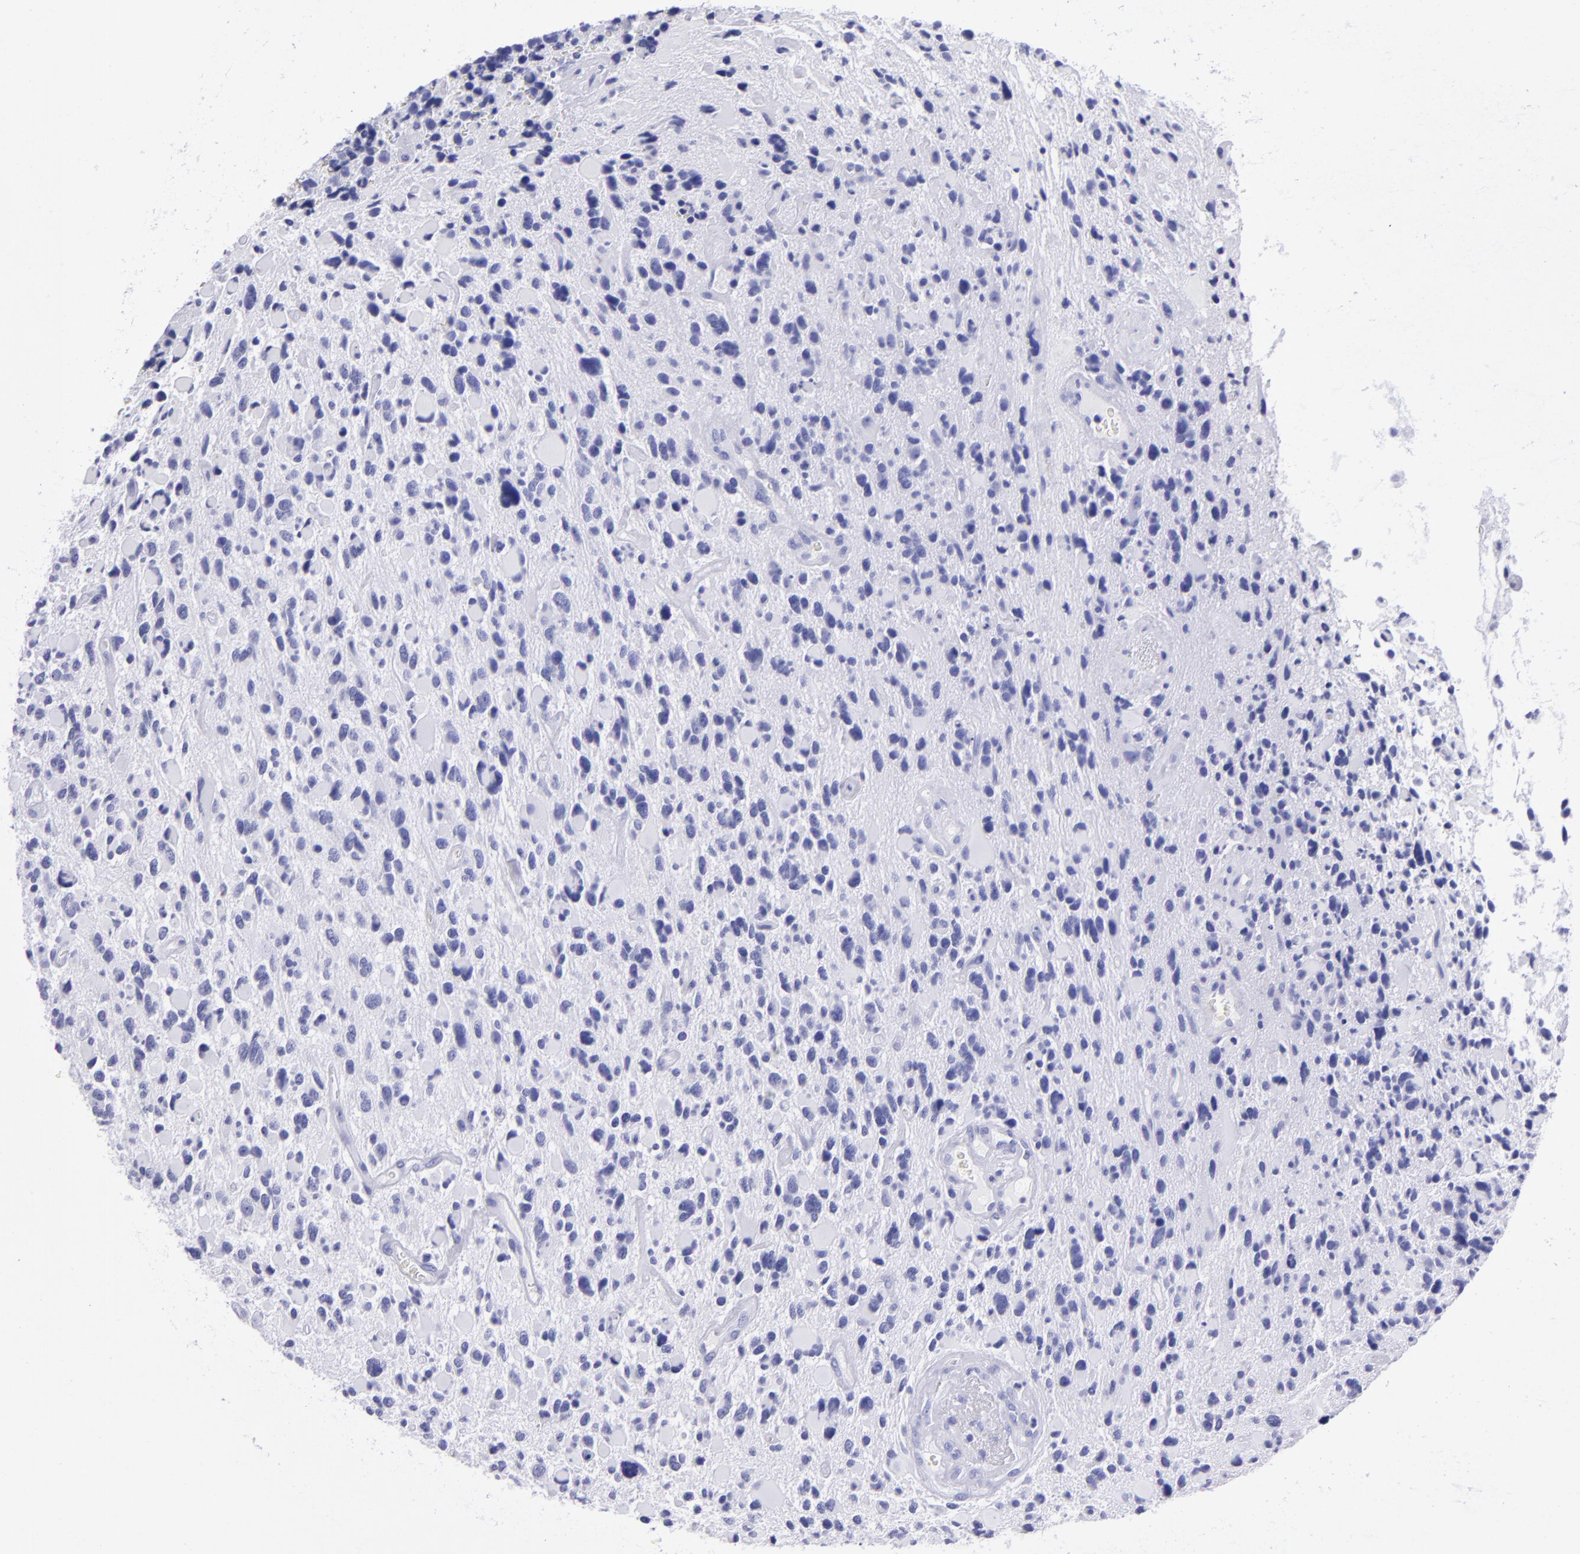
{"staining": {"intensity": "negative", "quantity": "none", "location": "none"}, "tissue": "glioma", "cell_type": "Tumor cells", "image_type": "cancer", "snomed": [{"axis": "morphology", "description": "Glioma, malignant, High grade"}, {"axis": "topography", "description": "Brain"}], "caption": "The immunohistochemistry micrograph has no significant staining in tumor cells of malignant high-grade glioma tissue.", "gene": "TYRP1", "patient": {"sex": "female", "age": 37}}